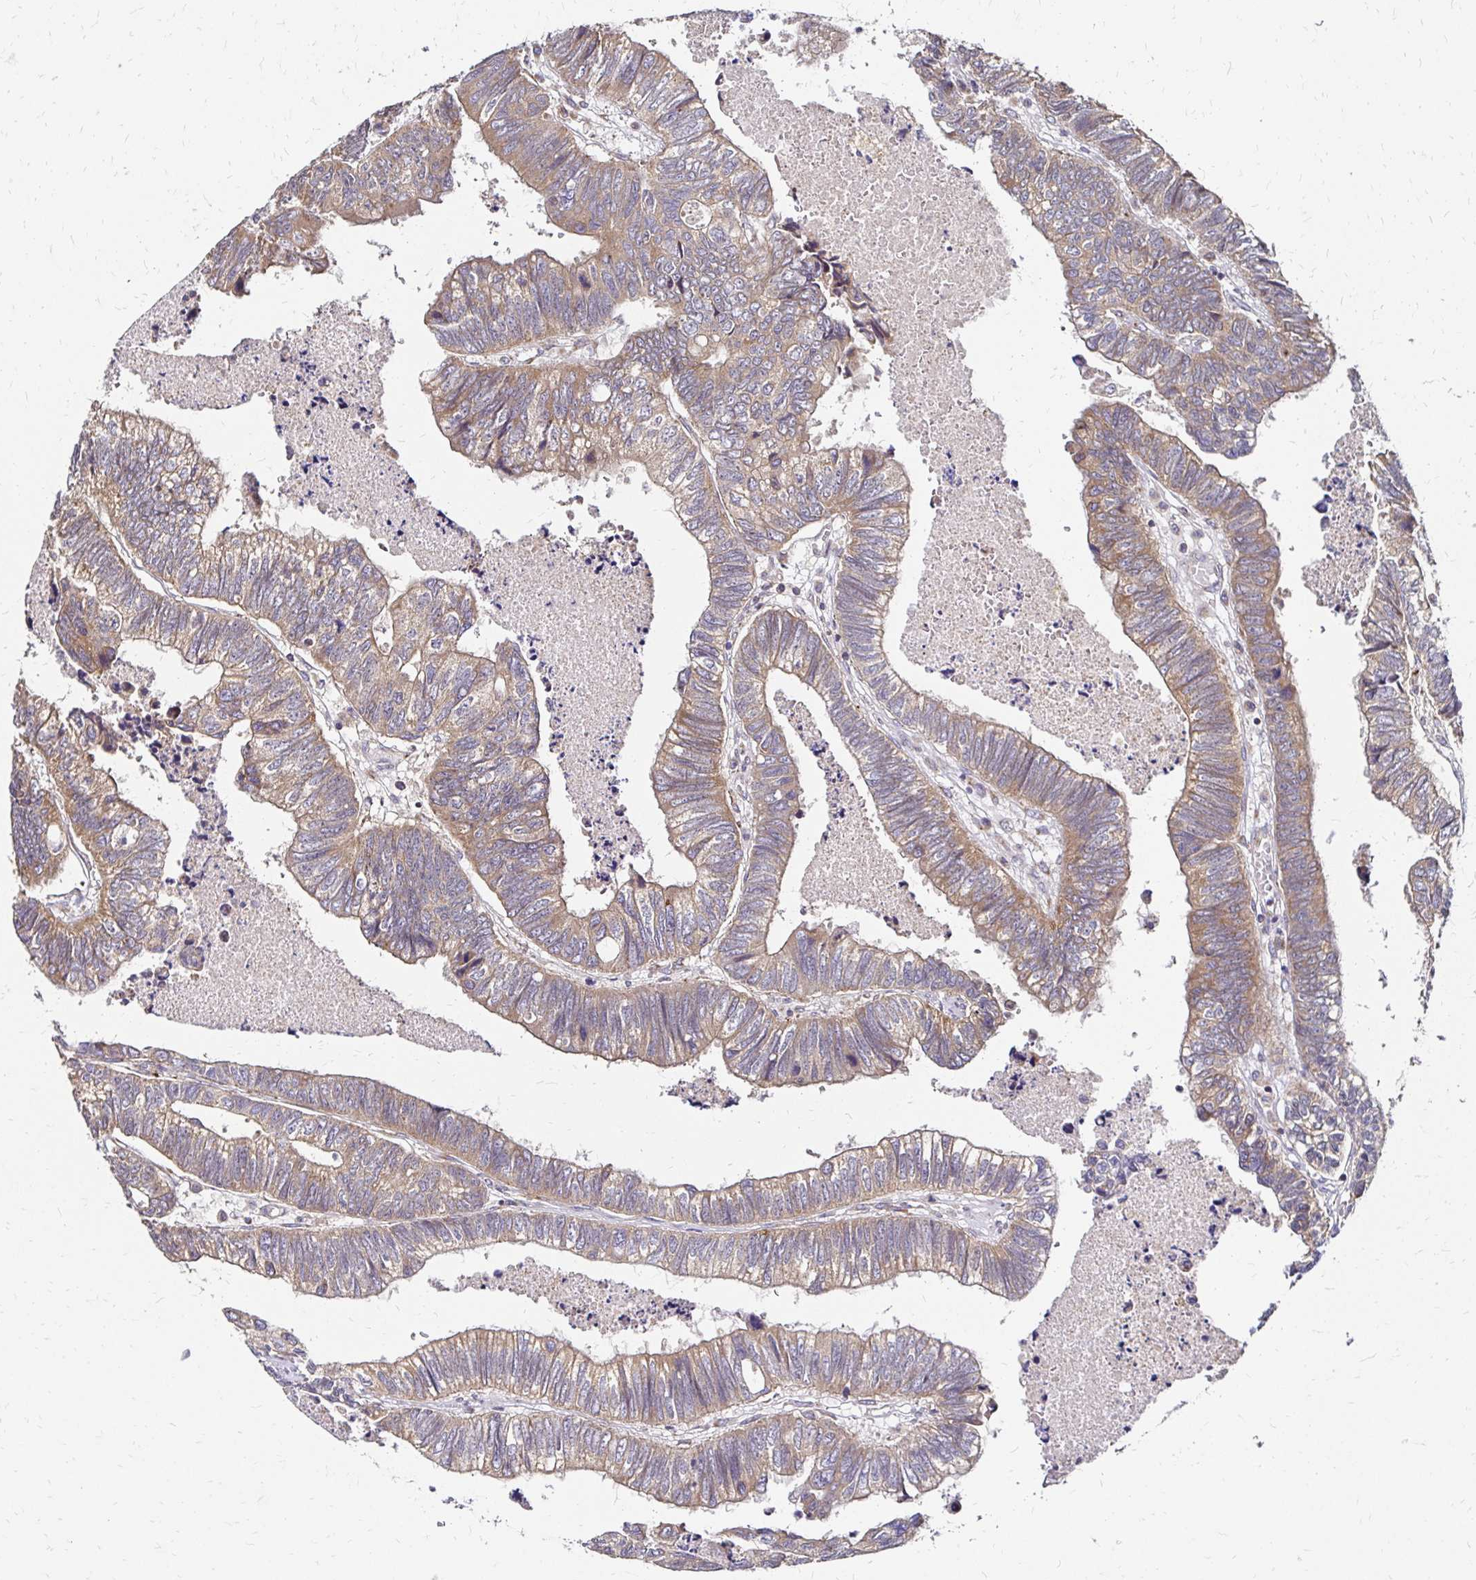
{"staining": {"intensity": "moderate", "quantity": ">75%", "location": "cytoplasmic/membranous"}, "tissue": "colorectal cancer", "cell_type": "Tumor cells", "image_type": "cancer", "snomed": [{"axis": "morphology", "description": "Adenocarcinoma, NOS"}, {"axis": "topography", "description": "Colon"}], "caption": "The image demonstrates a brown stain indicating the presence of a protein in the cytoplasmic/membranous of tumor cells in colorectal cancer (adenocarcinoma).", "gene": "ZW10", "patient": {"sex": "male", "age": 62}}